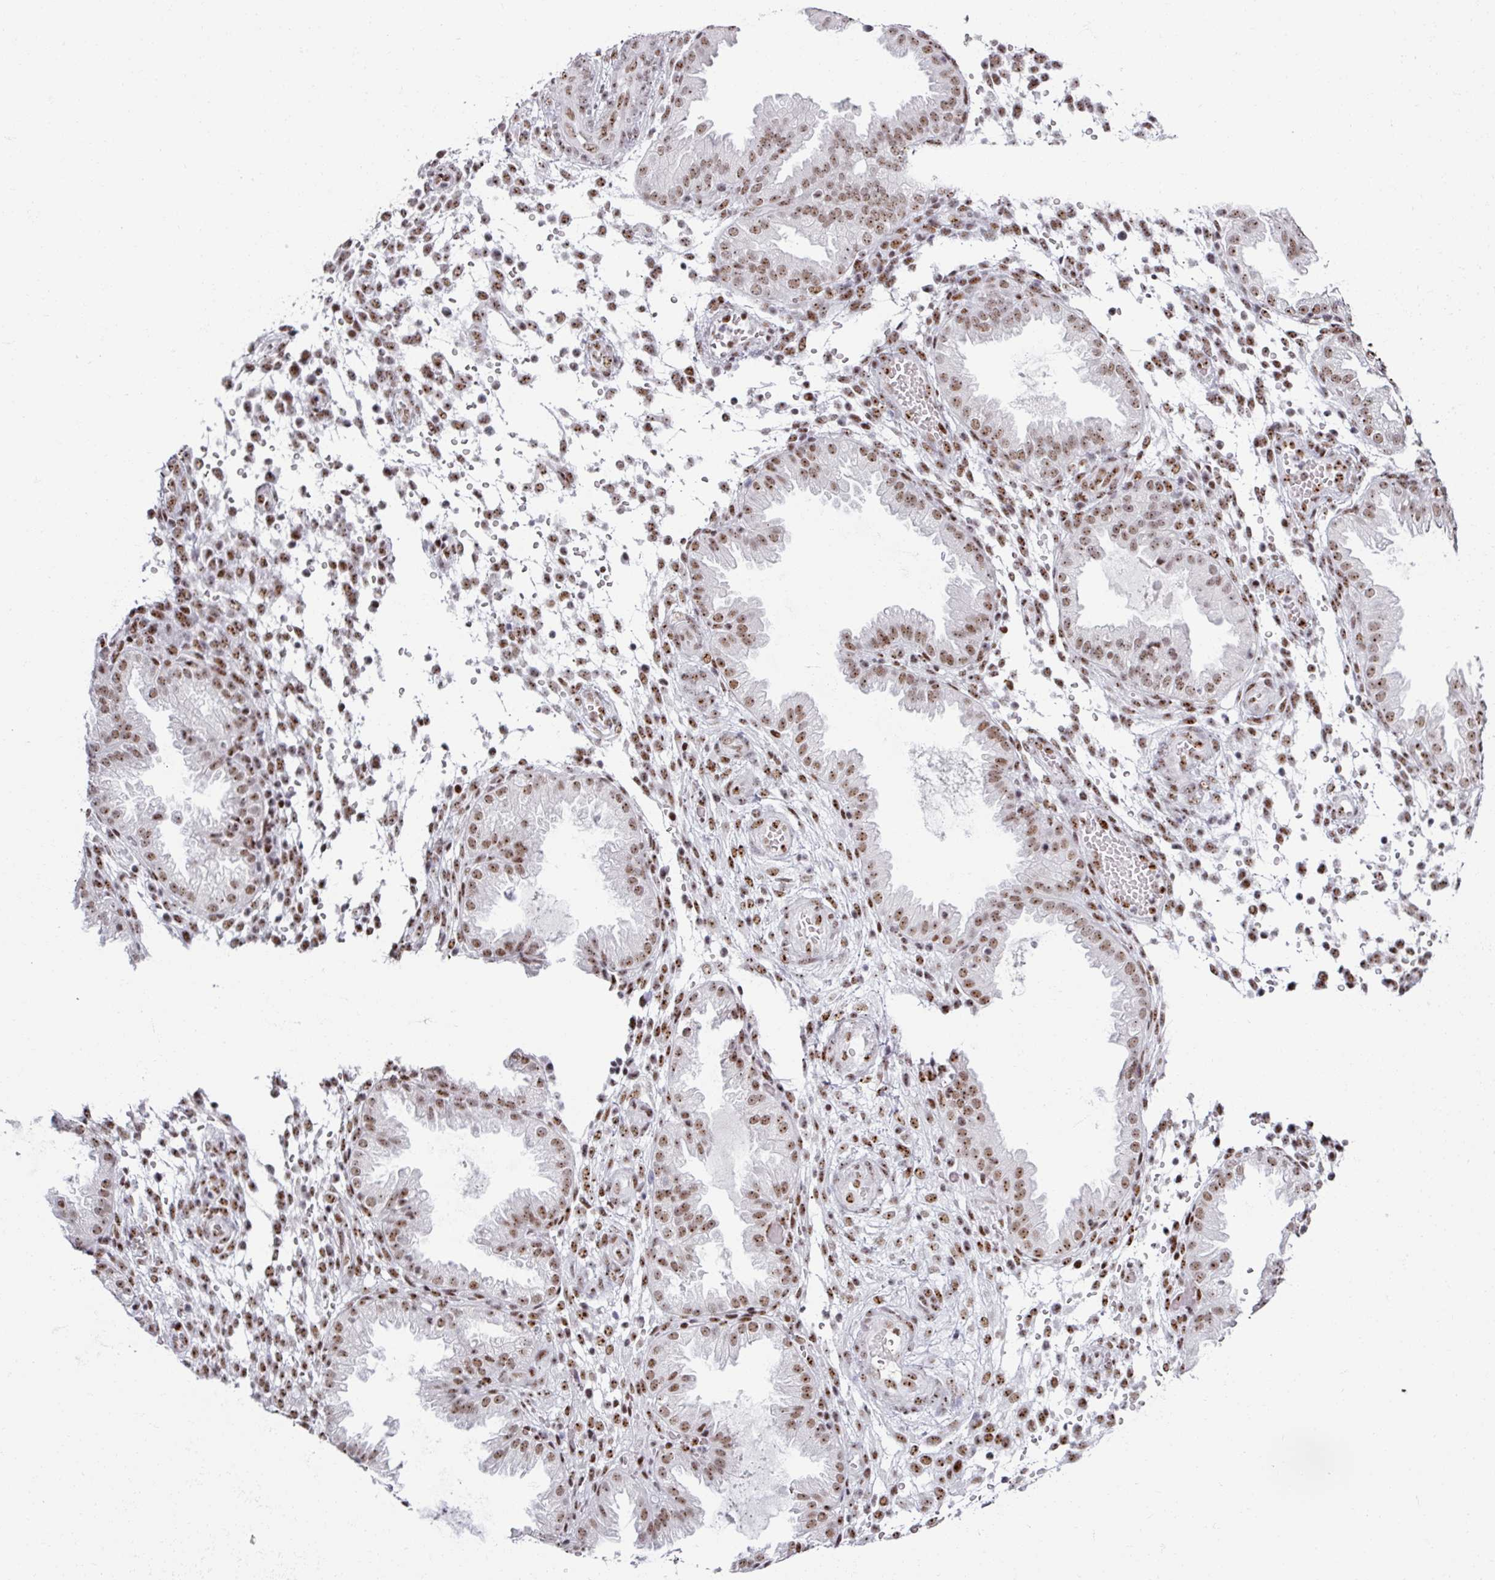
{"staining": {"intensity": "moderate", "quantity": ">75%", "location": "nuclear"}, "tissue": "endometrium", "cell_type": "Cells in endometrial stroma", "image_type": "normal", "snomed": [{"axis": "morphology", "description": "Normal tissue, NOS"}, {"axis": "topography", "description": "Endometrium"}], "caption": "DAB immunohistochemical staining of unremarkable endometrium reveals moderate nuclear protein positivity in approximately >75% of cells in endometrial stroma.", "gene": "ADAR", "patient": {"sex": "female", "age": 33}}